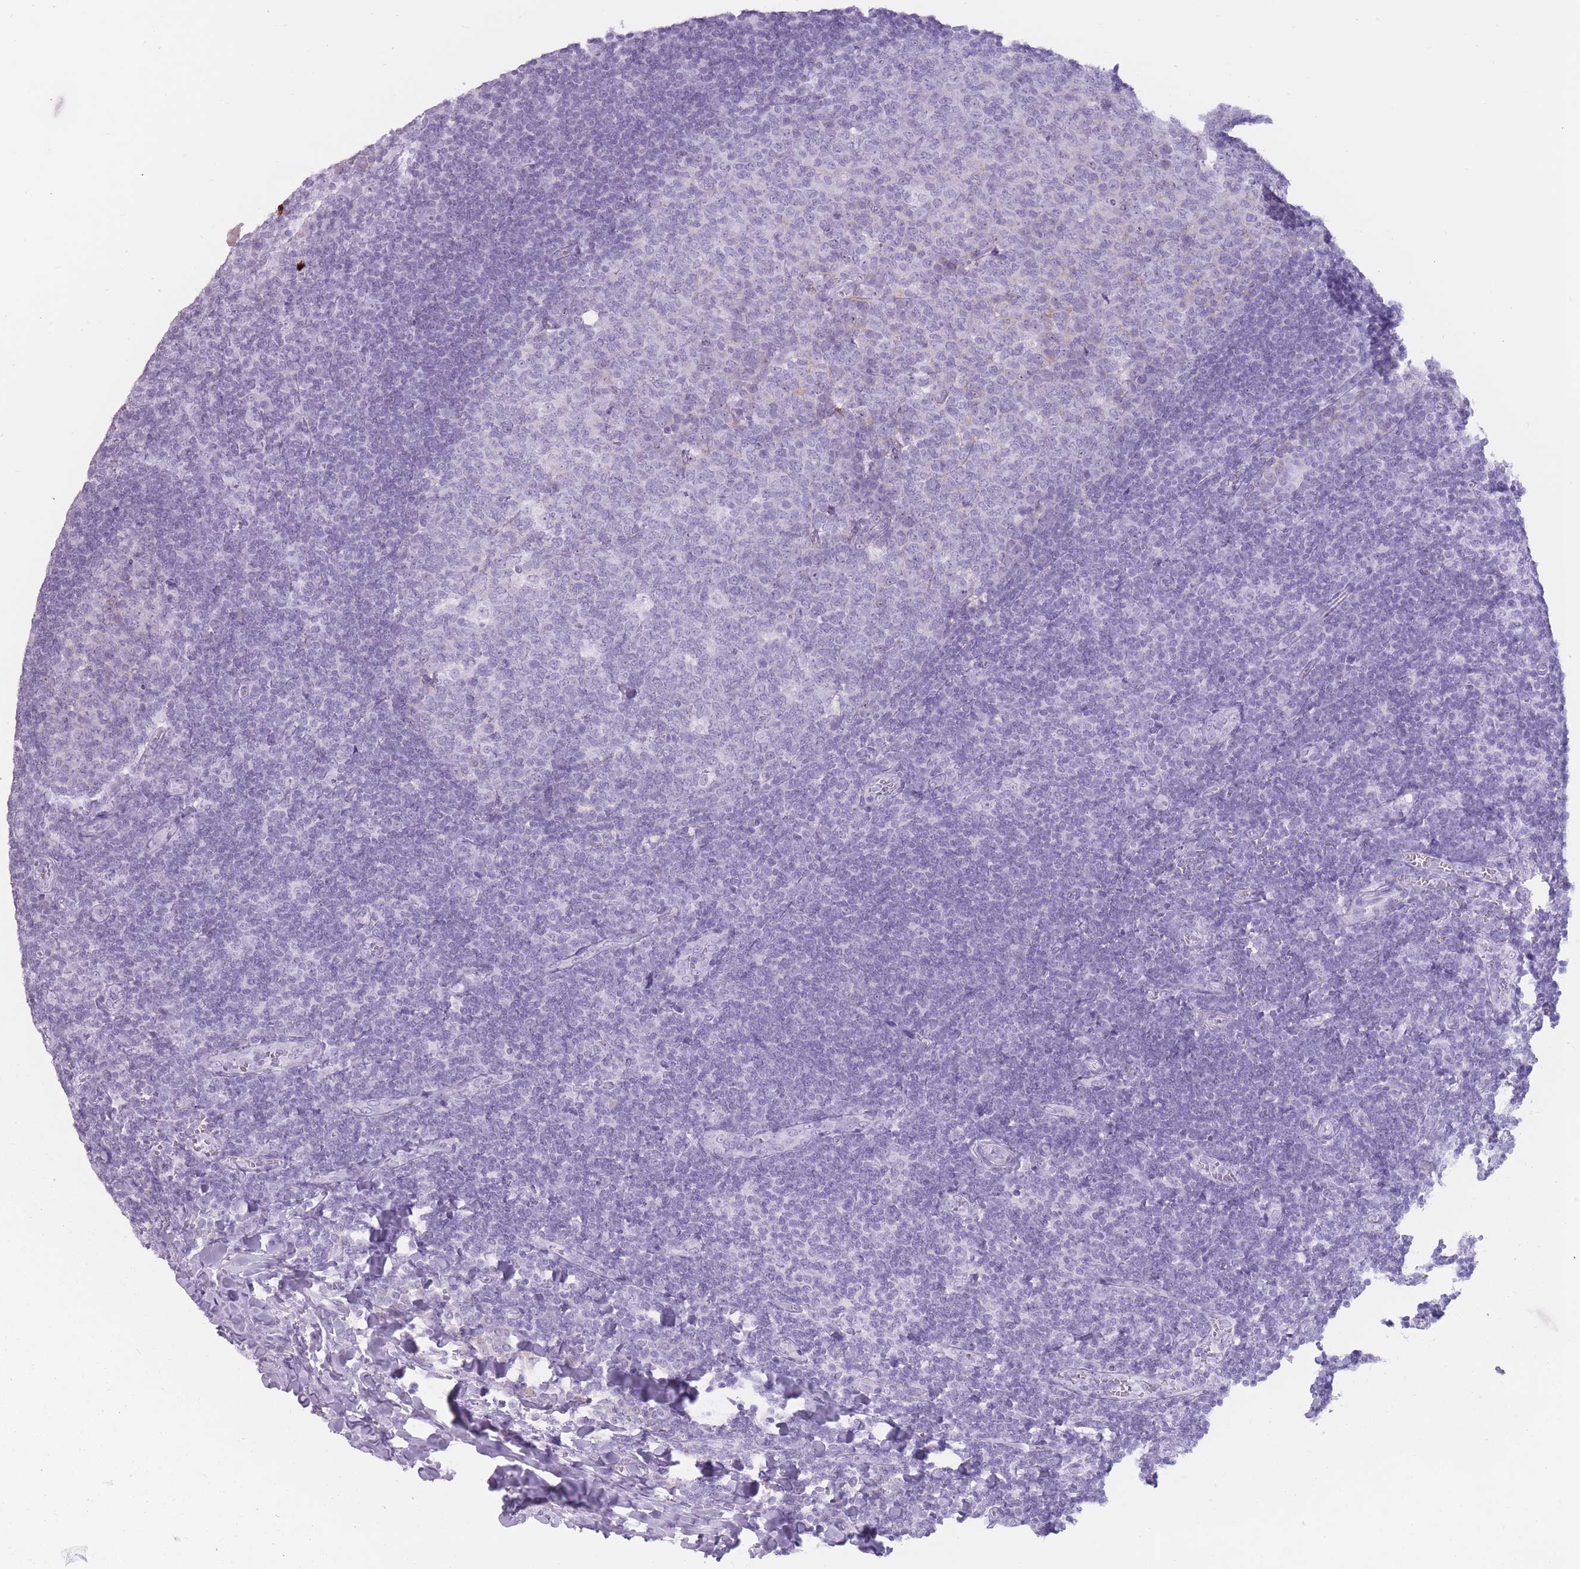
{"staining": {"intensity": "negative", "quantity": "none", "location": "none"}, "tissue": "tonsil", "cell_type": "Germinal center cells", "image_type": "normal", "snomed": [{"axis": "morphology", "description": "Normal tissue, NOS"}, {"axis": "topography", "description": "Tonsil"}], "caption": "A high-resolution histopathology image shows immunohistochemistry staining of benign tonsil, which exhibits no significant staining in germinal center cells.", "gene": "PNMA3", "patient": {"sex": "male", "age": 27}}